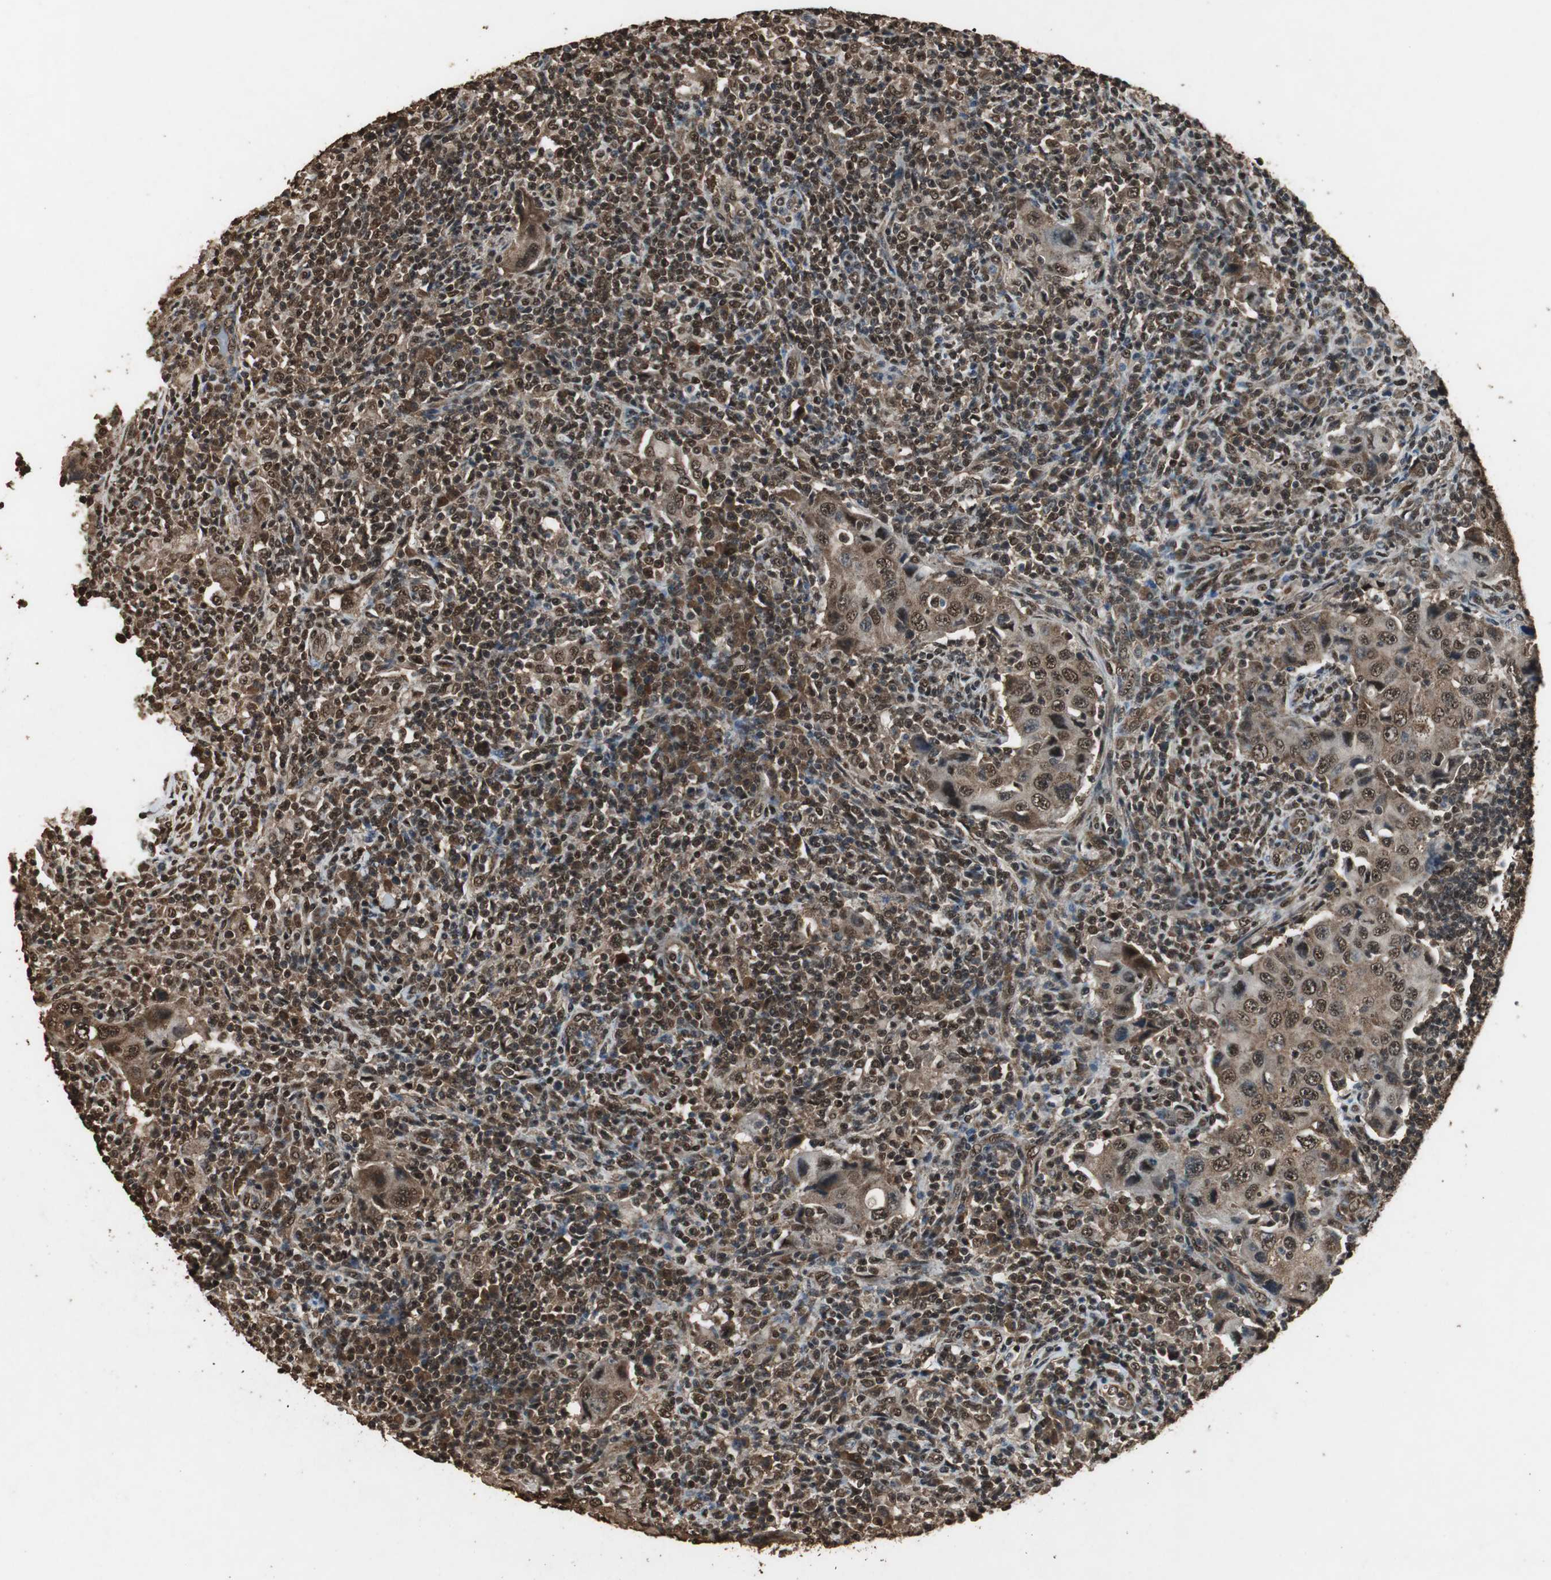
{"staining": {"intensity": "strong", "quantity": ">75%", "location": "cytoplasmic/membranous,nuclear"}, "tissue": "lymph node", "cell_type": "Germinal center cells", "image_type": "normal", "snomed": [{"axis": "morphology", "description": "Normal tissue, NOS"}, {"axis": "morphology", "description": "Squamous cell carcinoma, metastatic, NOS"}, {"axis": "topography", "description": "Lymph node"}], "caption": "Germinal center cells display high levels of strong cytoplasmic/membranous,nuclear staining in about >75% of cells in normal human lymph node.", "gene": "PPP1R13B", "patient": {"sex": "female", "age": 53}}